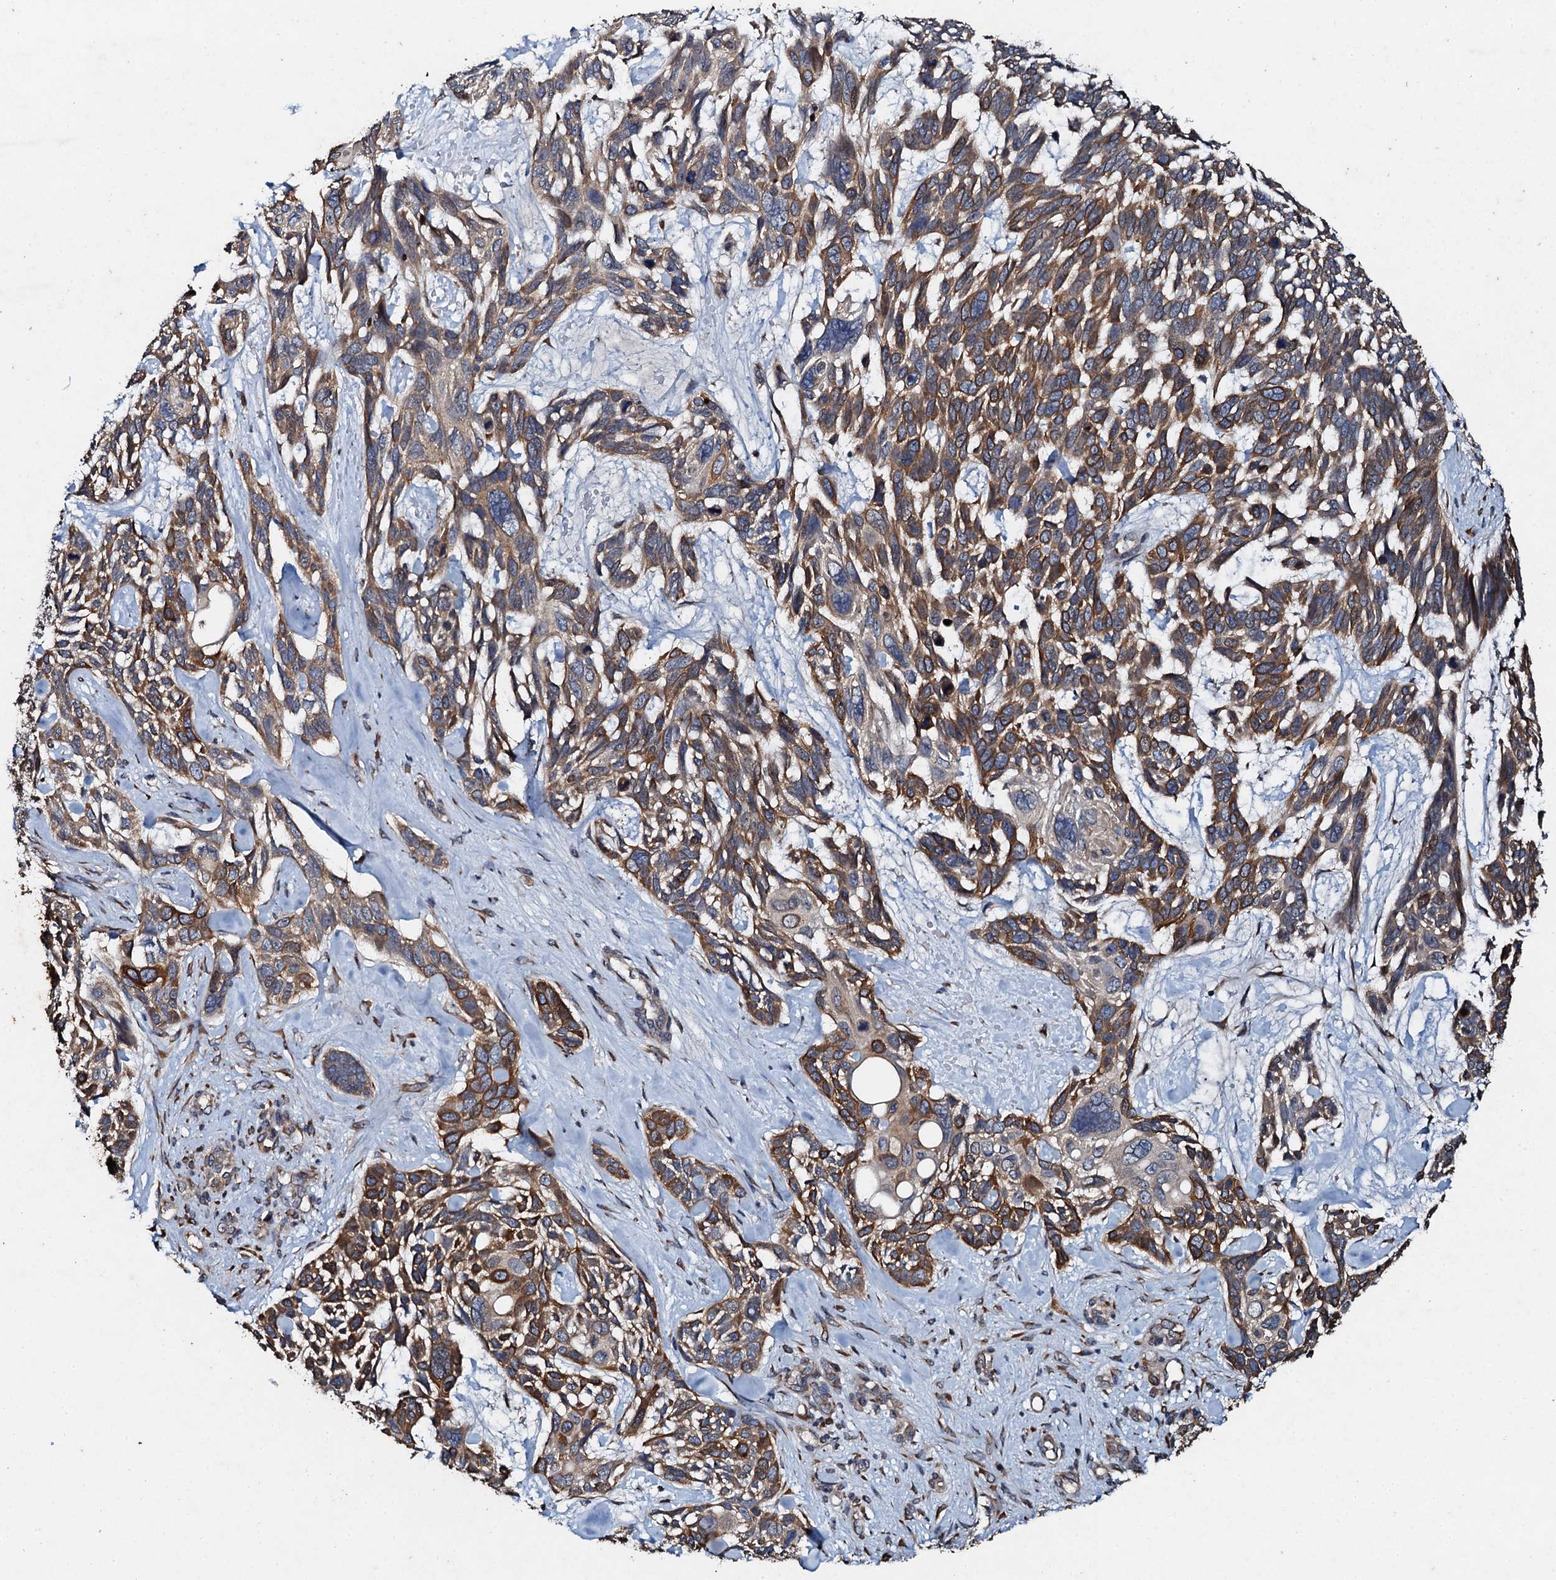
{"staining": {"intensity": "moderate", "quantity": ">75%", "location": "cytoplasmic/membranous,nuclear"}, "tissue": "skin cancer", "cell_type": "Tumor cells", "image_type": "cancer", "snomed": [{"axis": "morphology", "description": "Basal cell carcinoma"}, {"axis": "topography", "description": "Skin"}], "caption": "This is a photomicrograph of immunohistochemistry (IHC) staining of skin cancer, which shows moderate expression in the cytoplasmic/membranous and nuclear of tumor cells.", "gene": "ADAMTS10", "patient": {"sex": "male", "age": 88}}